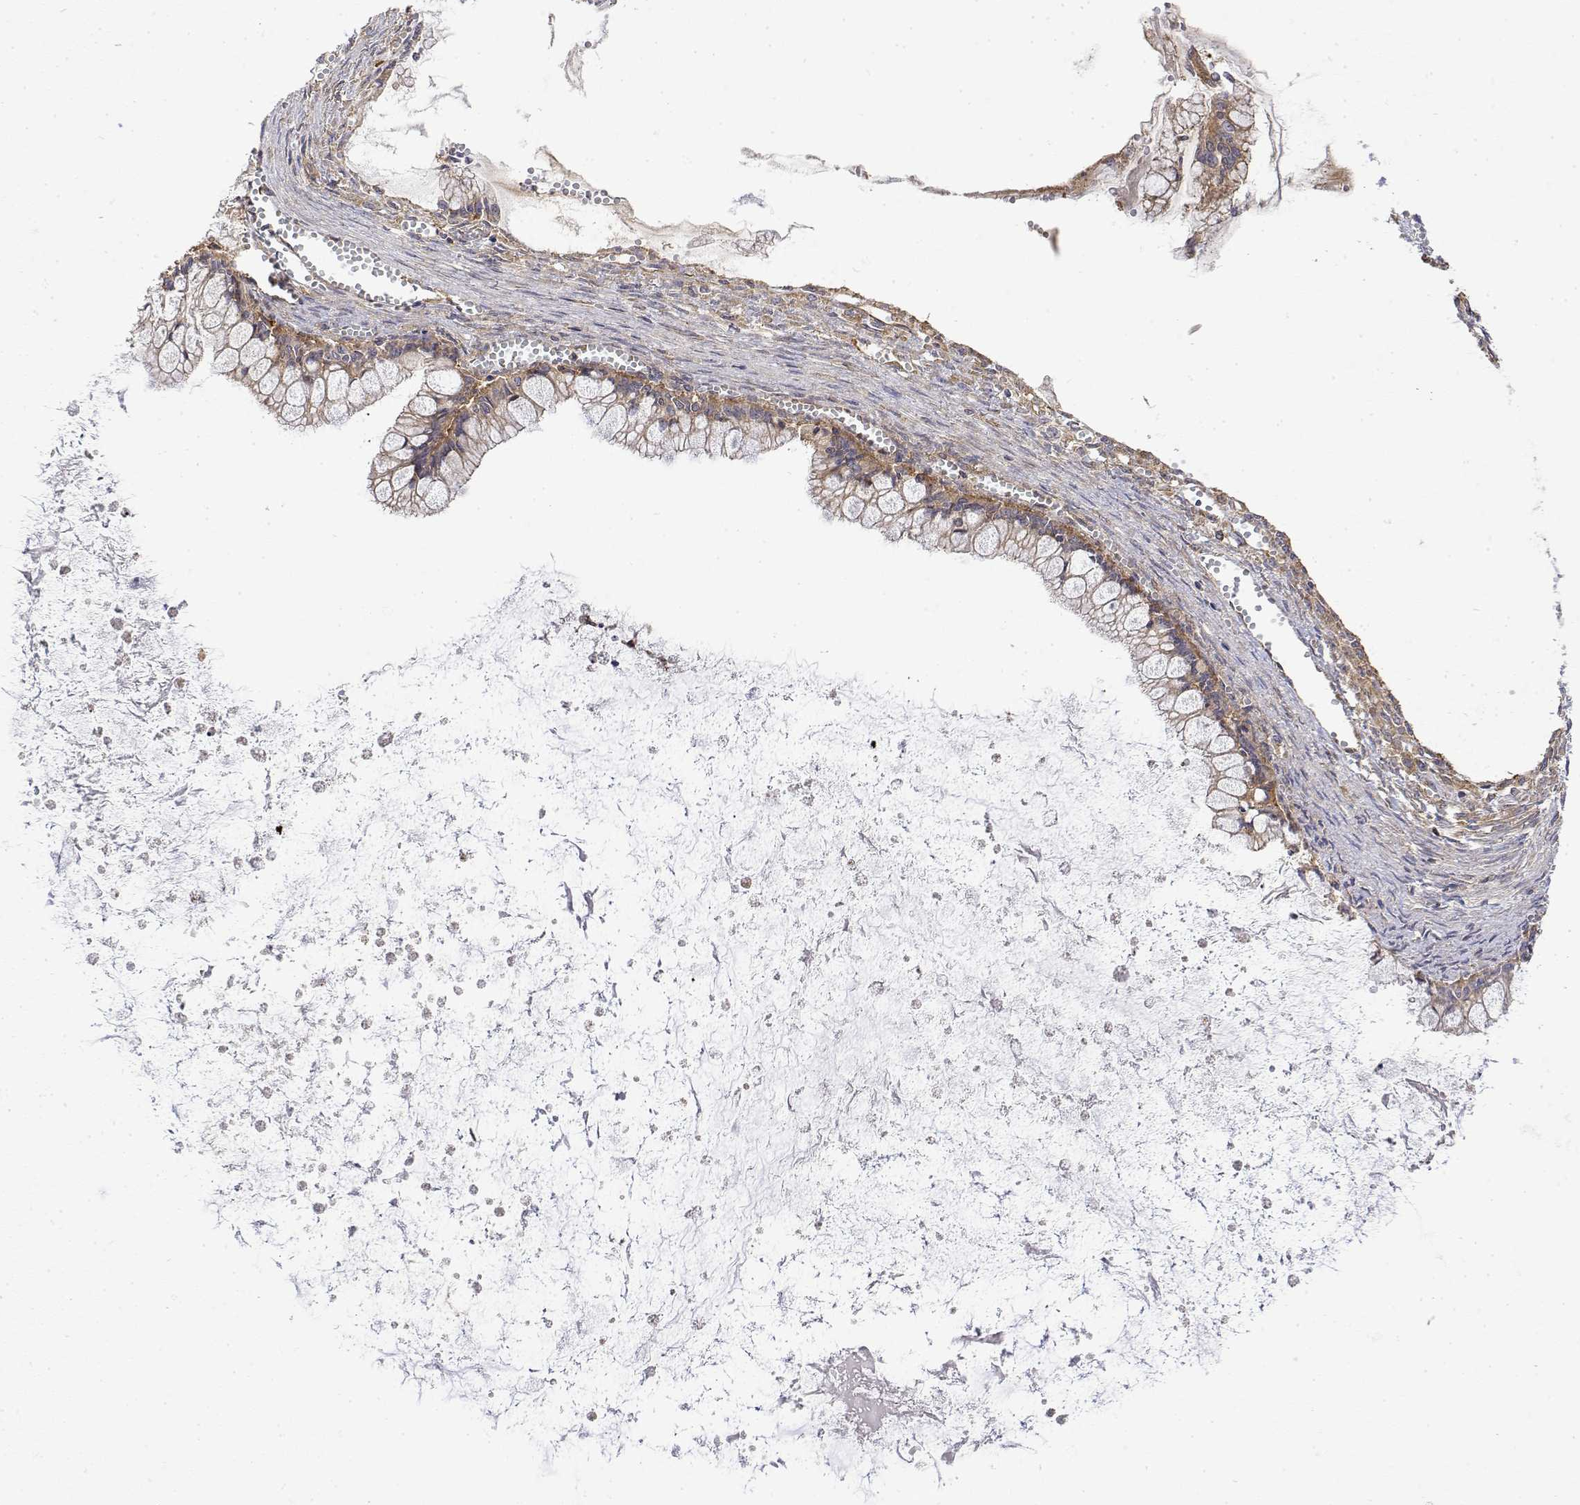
{"staining": {"intensity": "moderate", "quantity": ">75%", "location": "cytoplasmic/membranous"}, "tissue": "ovarian cancer", "cell_type": "Tumor cells", "image_type": "cancer", "snomed": [{"axis": "morphology", "description": "Cystadenocarcinoma, mucinous, NOS"}, {"axis": "topography", "description": "Ovary"}], "caption": "Ovarian cancer (mucinous cystadenocarcinoma) tissue displays moderate cytoplasmic/membranous positivity in approximately >75% of tumor cells", "gene": "PACSIN2", "patient": {"sex": "female", "age": 67}}